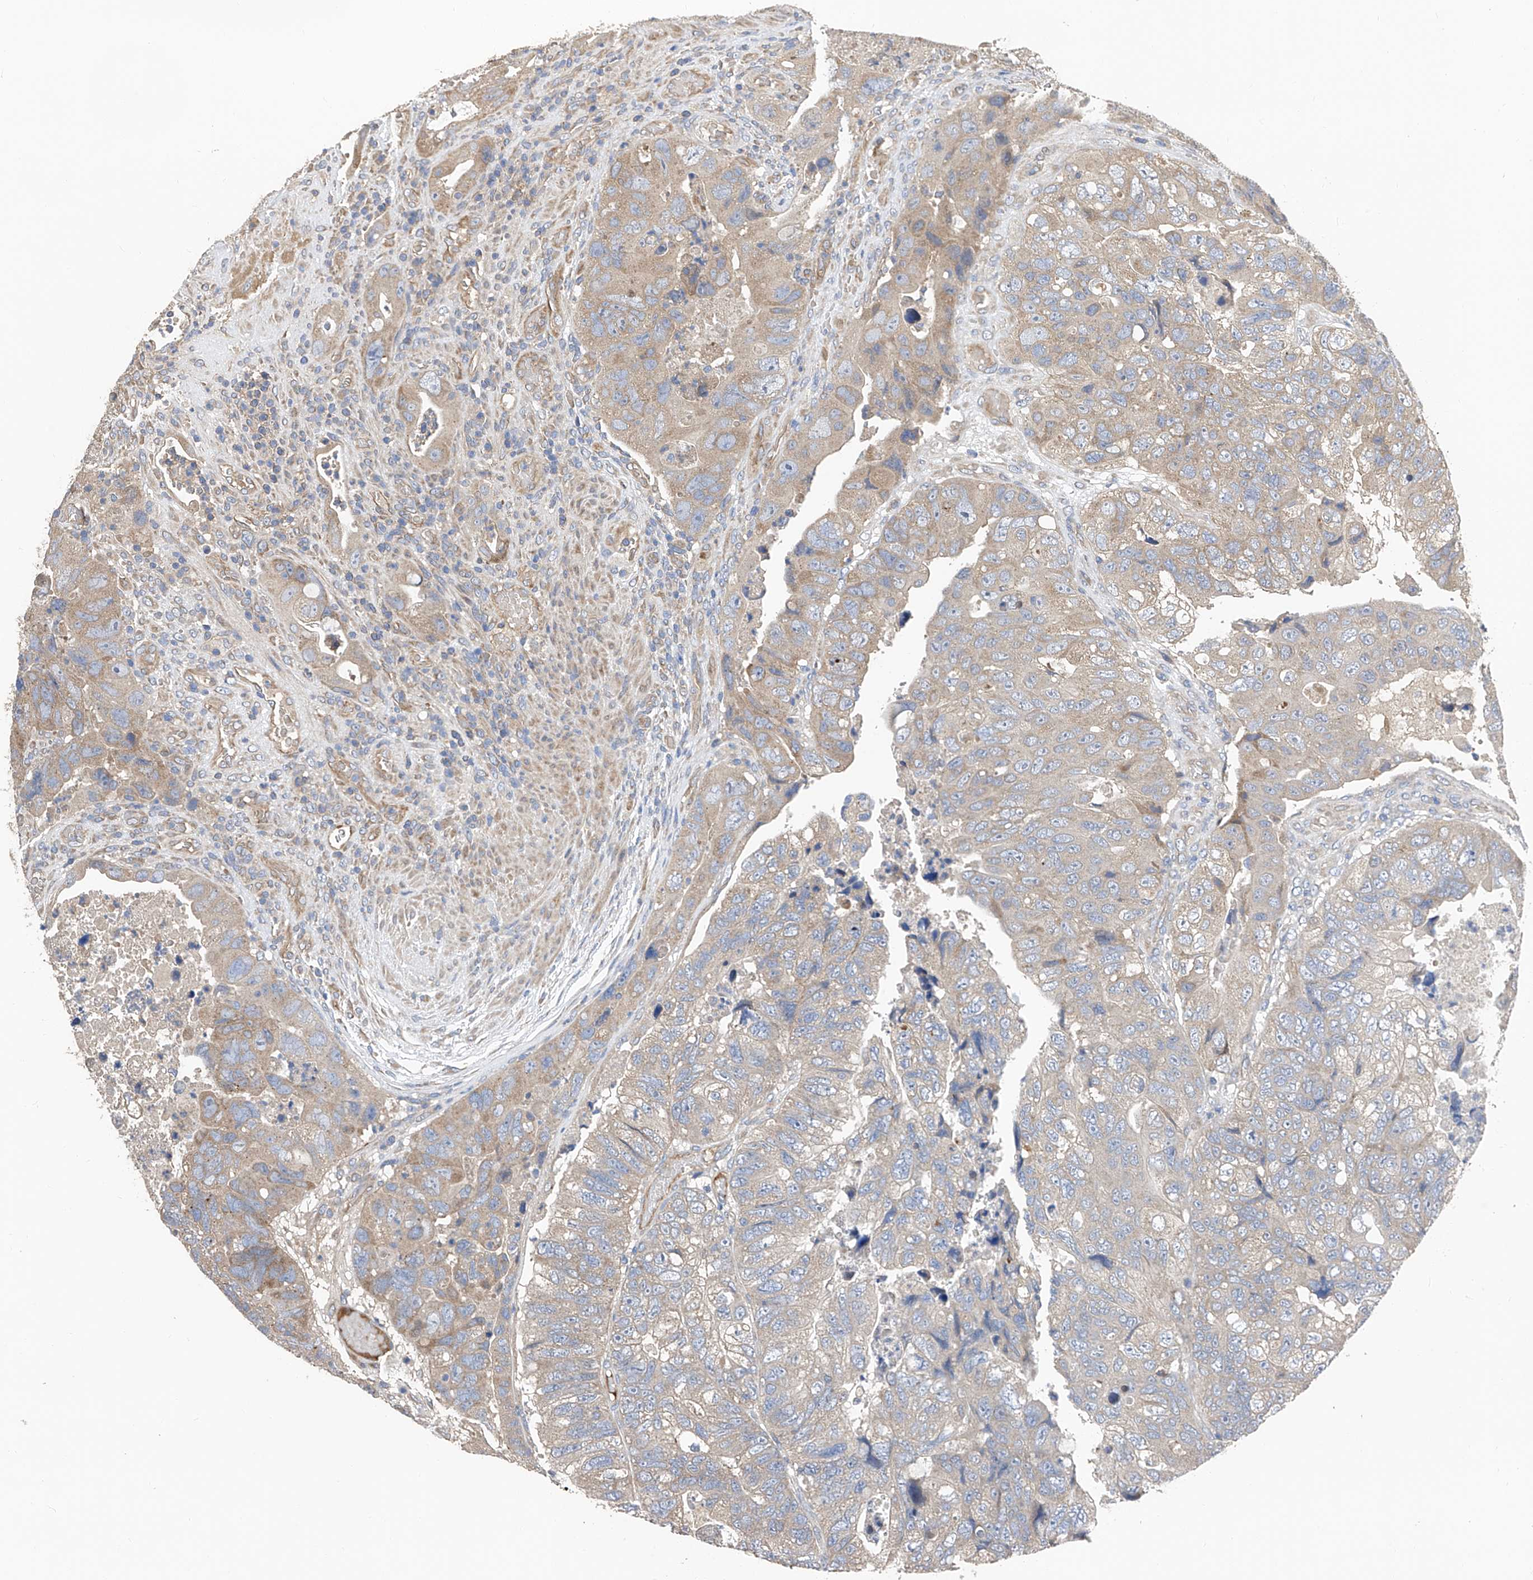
{"staining": {"intensity": "weak", "quantity": "25%-75%", "location": "cytoplasmic/membranous"}, "tissue": "colorectal cancer", "cell_type": "Tumor cells", "image_type": "cancer", "snomed": [{"axis": "morphology", "description": "Adenocarcinoma, NOS"}, {"axis": "topography", "description": "Rectum"}], "caption": "Protein staining of adenocarcinoma (colorectal) tissue exhibits weak cytoplasmic/membranous staining in approximately 25%-75% of tumor cells. (Stains: DAB (3,3'-diaminobenzidine) in brown, nuclei in blue, Microscopy: brightfield microscopy at high magnification).", "gene": "PTK2", "patient": {"sex": "male", "age": 63}}